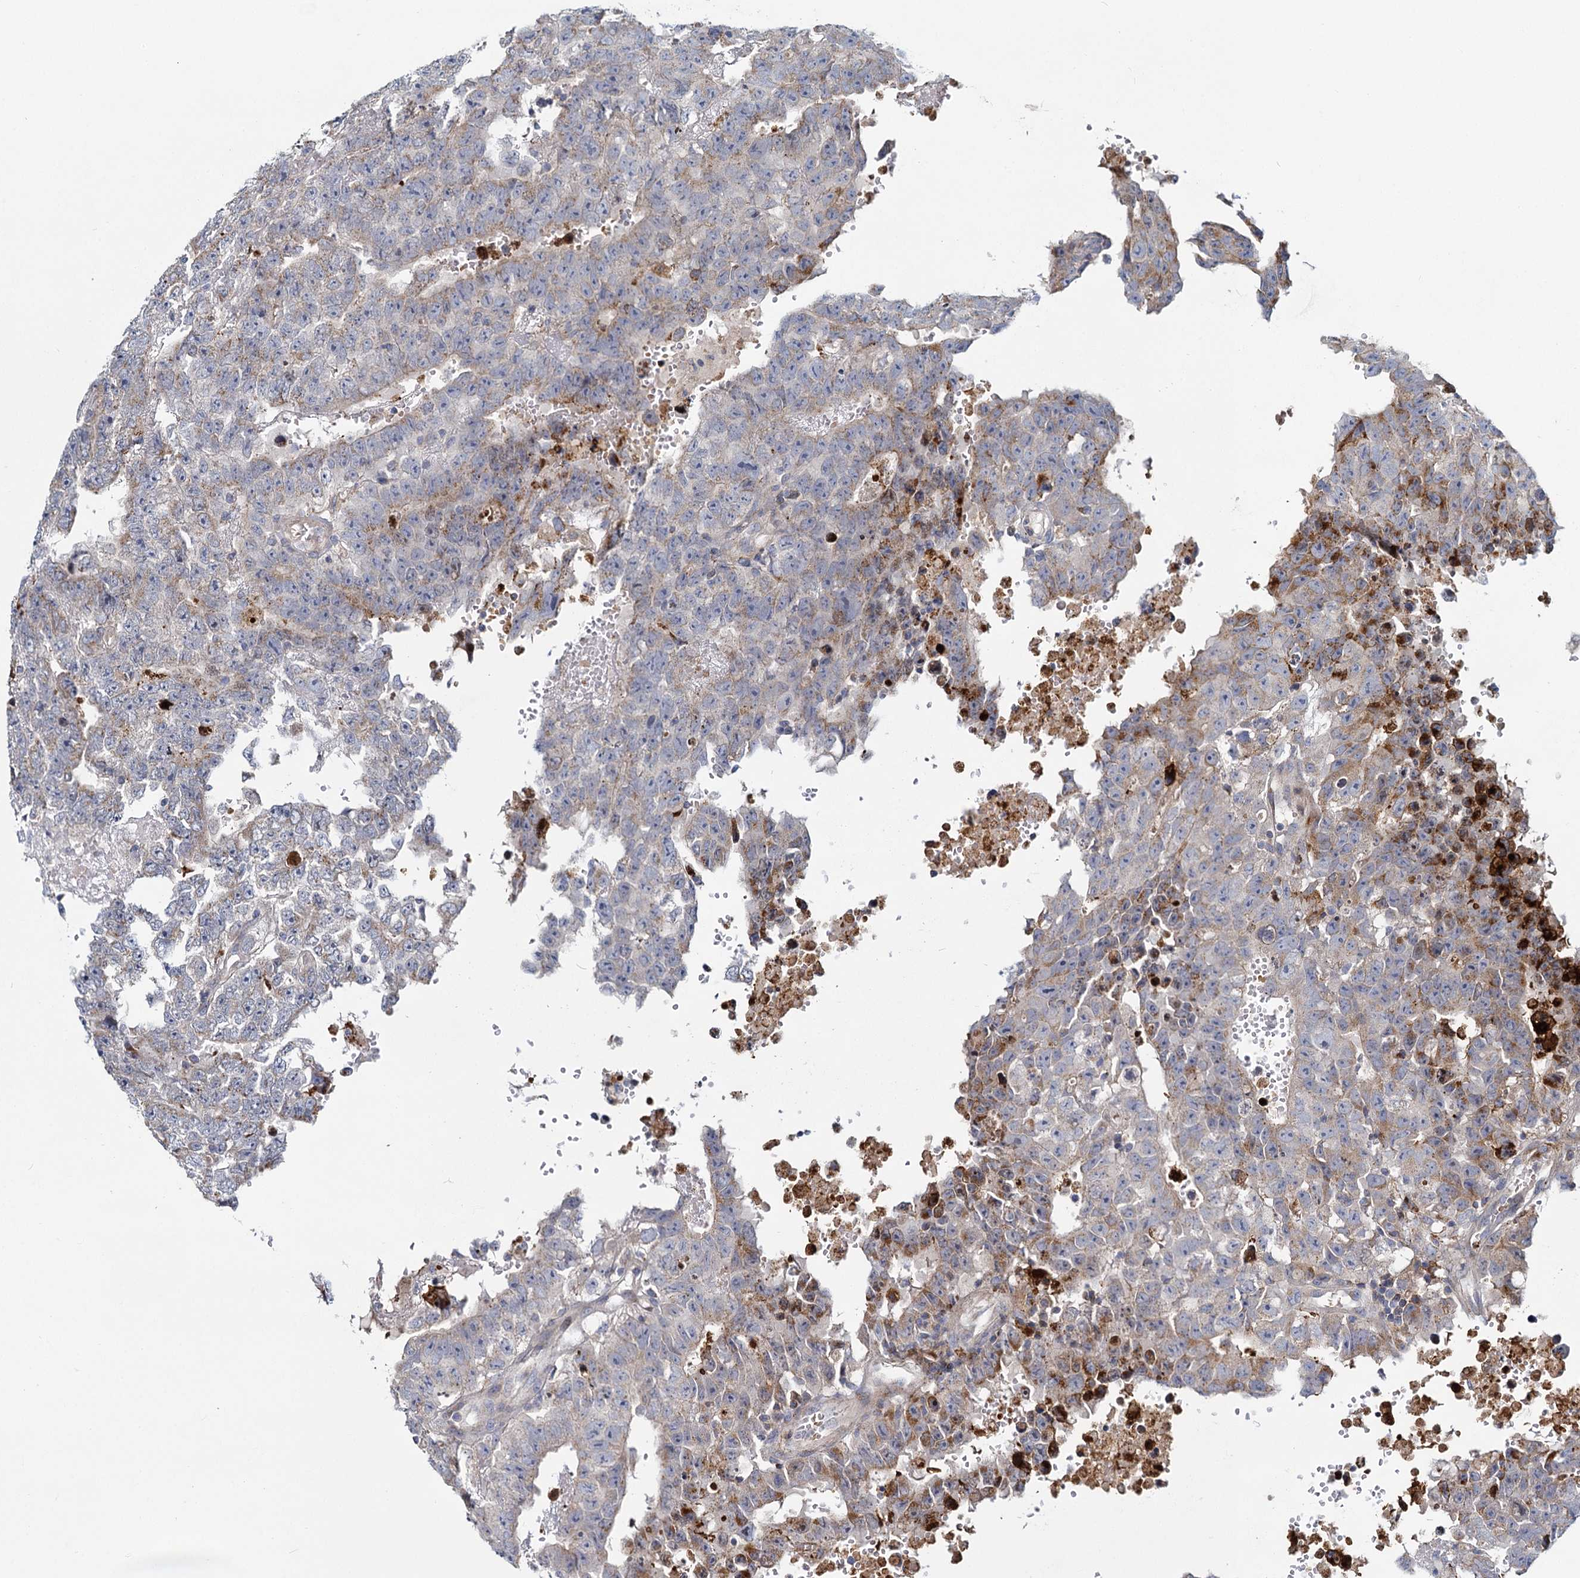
{"staining": {"intensity": "weak", "quantity": "<25%", "location": "cytoplasmic/membranous"}, "tissue": "testis cancer", "cell_type": "Tumor cells", "image_type": "cancer", "snomed": [{"axis": "morphology", "description": "Carcinoma, Embryonal, NOS"}, {"axis": "topography", "description": "Testis"}], "caption": "The immunohistochemistry (IHC) histopathology image has no significant positivity in tumor cells of testis embryonal carcinoma tissue.", "gene": "DCUN1D2", "patient": {"sex": "male", "age": 25}}